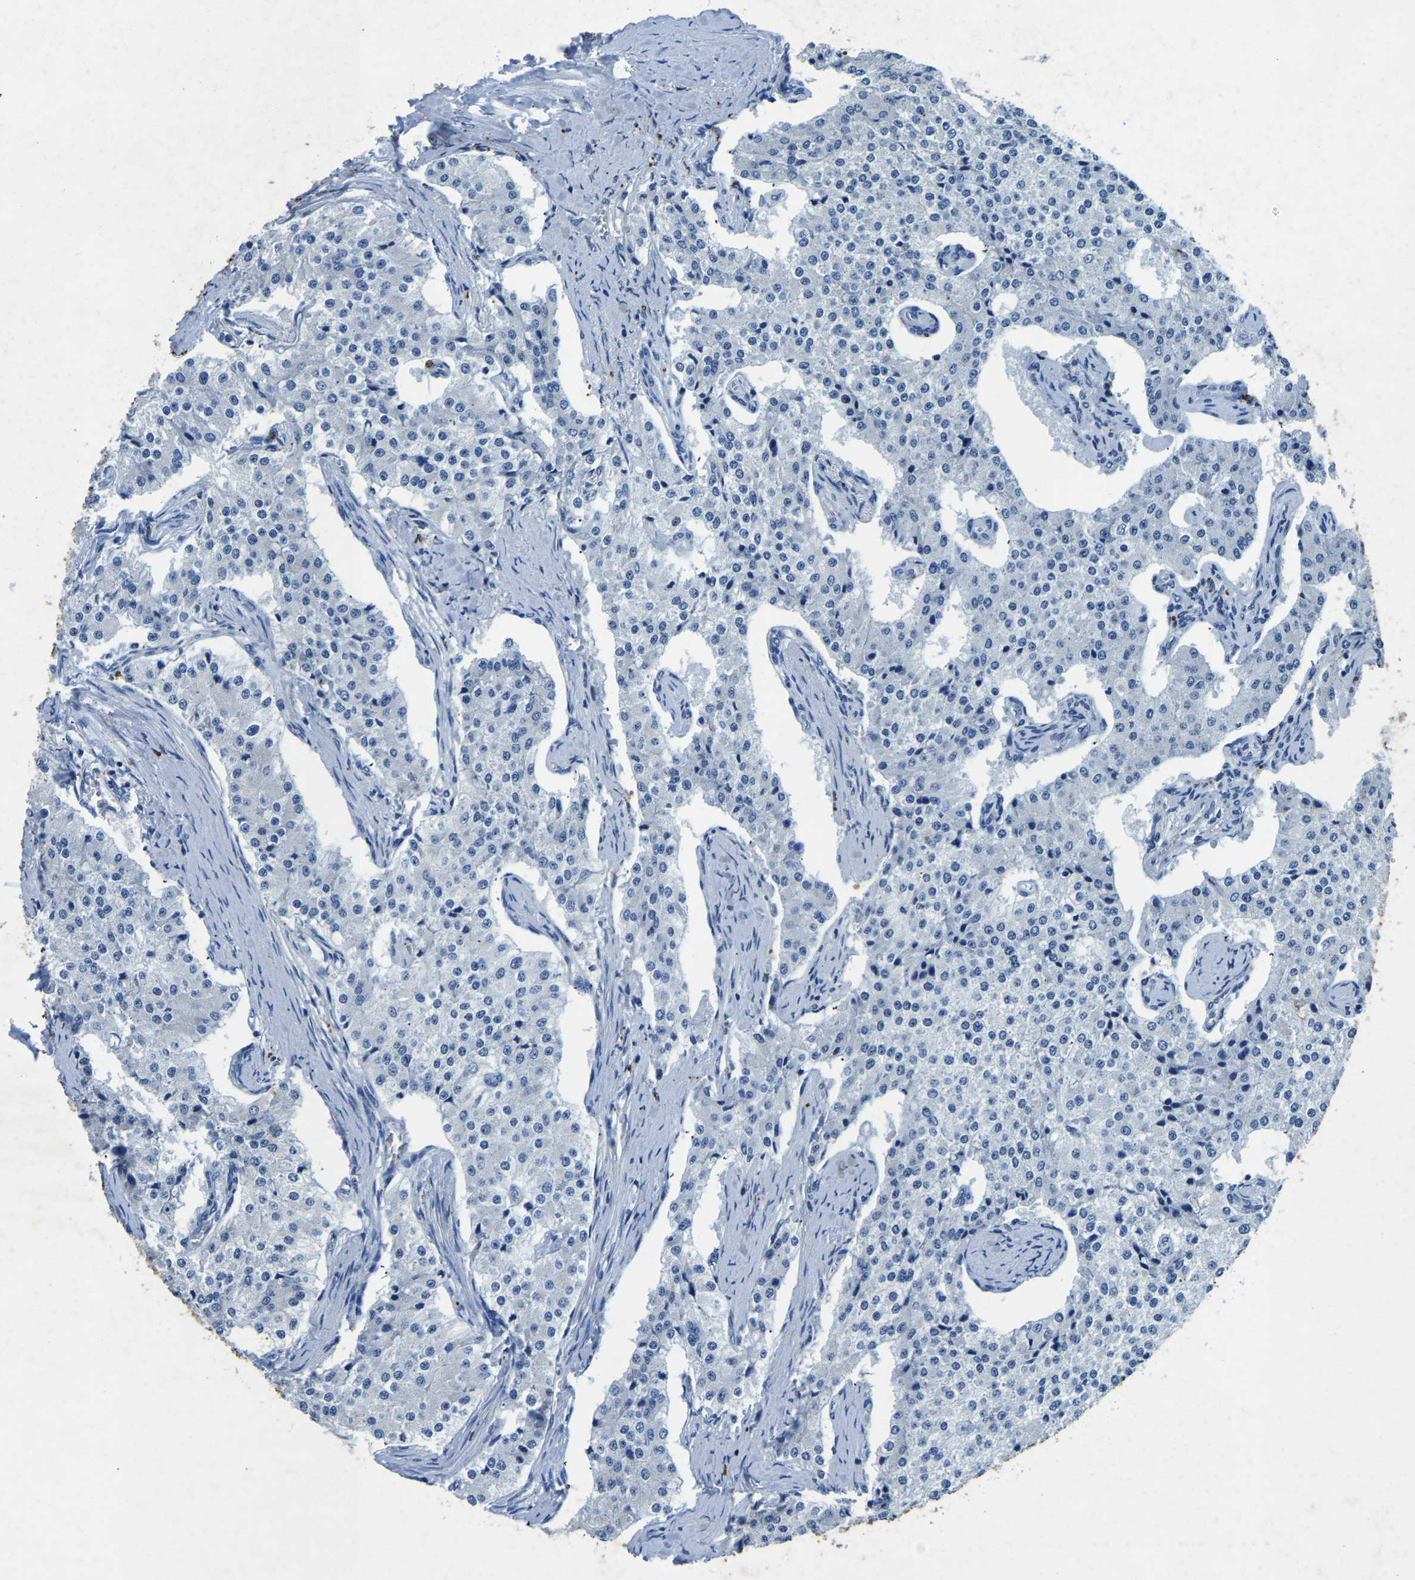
{"staining": {"intensity": "negative", "quantity": "none", "location": "none"}, "tissue": "carcinoid", "cell_type": "Tumor cells", "image_type": "cancer", "snomed": [{"axis": "morphology", "description": "Carcinoid, malignant, NOS"}, {"axis": "topography", "description": "Colon"}], "caption": "Human carcinoid stained for a protein using IHC reveals no expression in tumor cells.", "gene": "UBN2", "patient": {"sex": "female", "age": 52}}